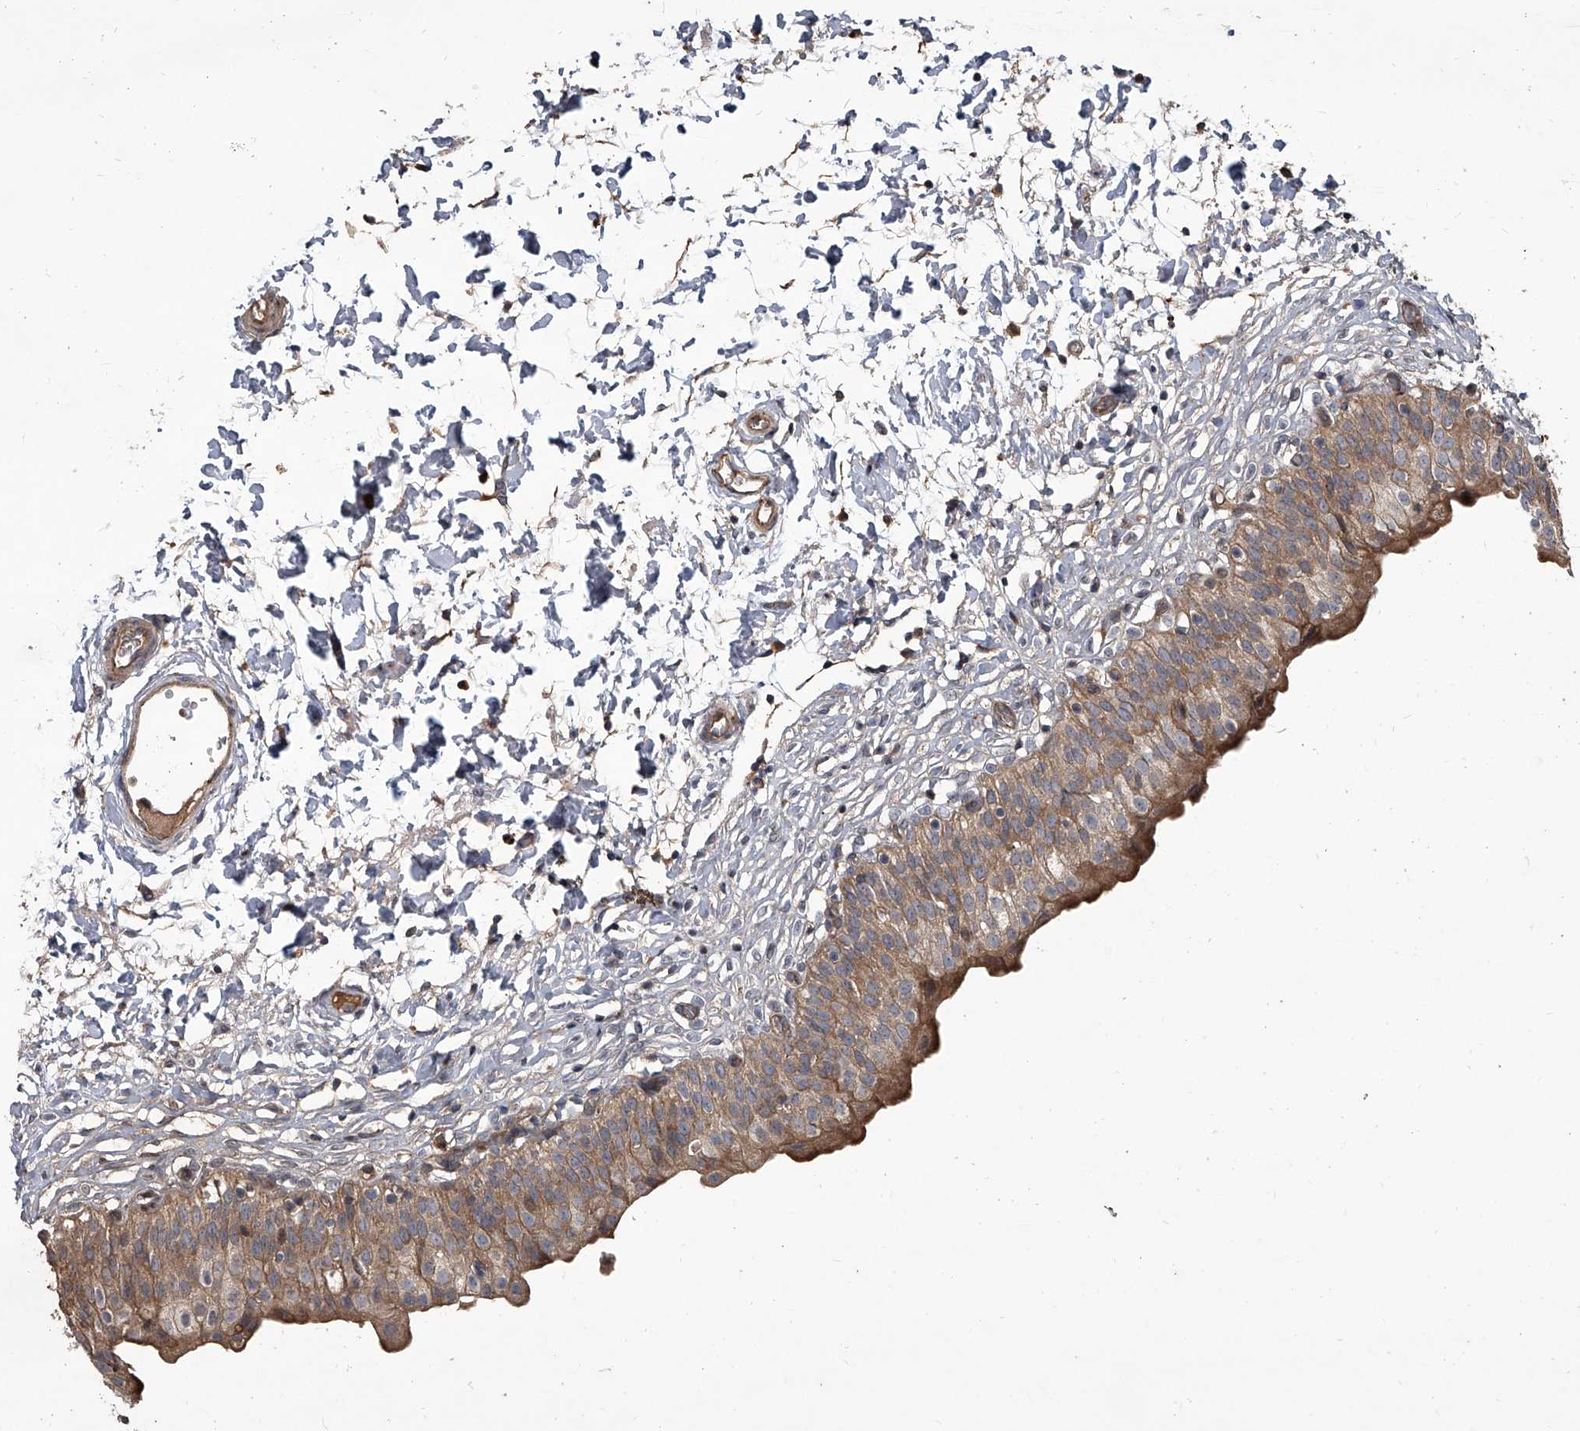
{"staining": {"intensity": "moderate", "quantity": ">75%", "location": "cytoplasmic/membranous"}, "tissue": "urinary bladder", "cell_type": "Urothelial cells", "image_type": "normal", "snomed": [{"axis": "morphology", "description": "Normal tissue, NOS"}, {"axis": "topography", "description": "Urinary bladder"}], "caption": "About >75% of urothelial cells in normal urinary bladder show moderate cytoplasmic/membranous protein staining as visualized by brown immunohistochemical staining.", "gene": "EVA1C", "patient": {"sex": "male", "age": 55}}